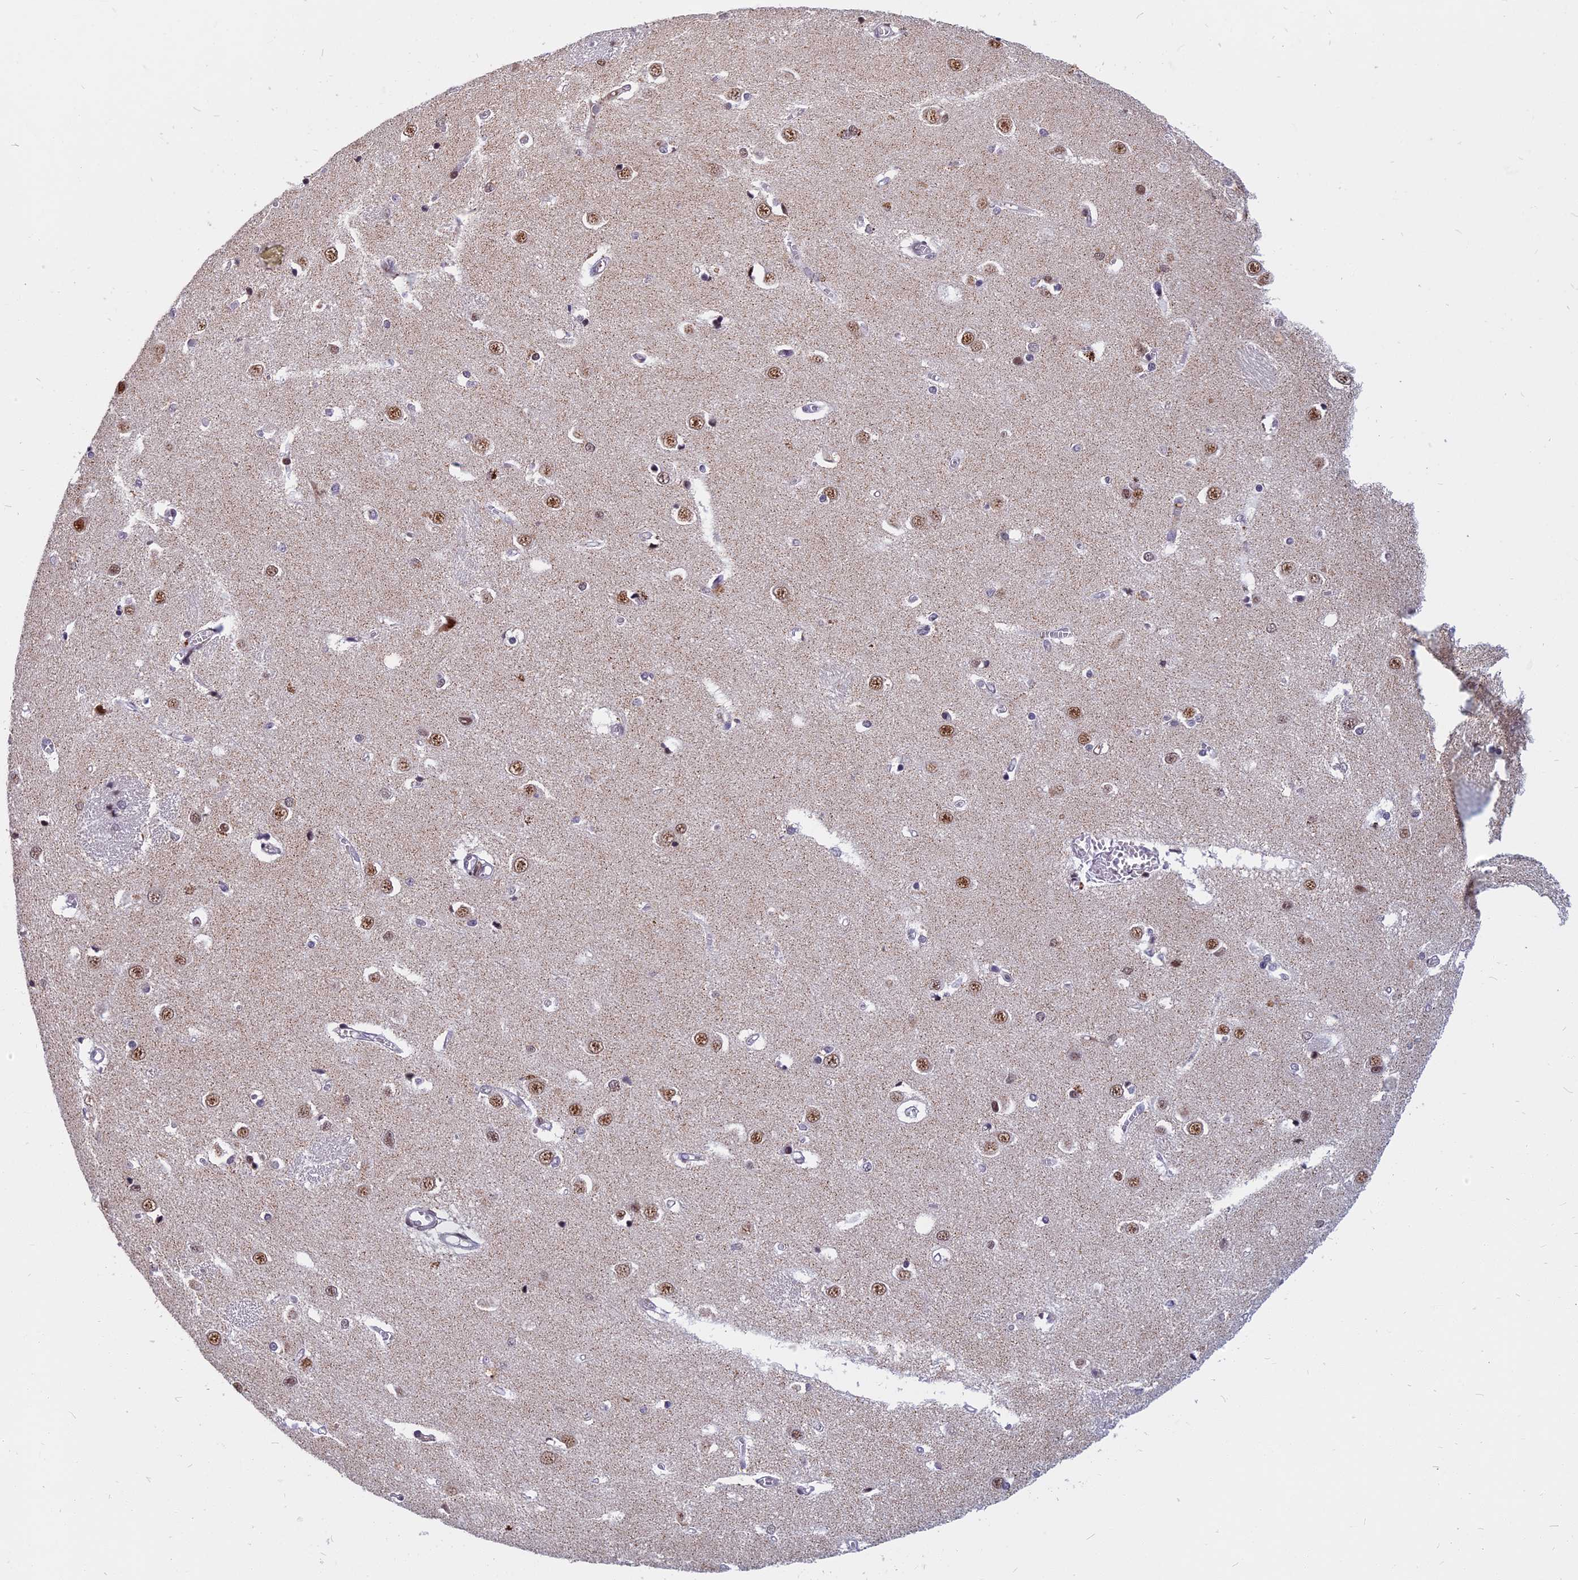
{"staining": {"intensity": "moderate", "quantity": "<25%", "location": "nuclear"}, "tissue": "caudate", "cell_type": "Glial cells", "image_type": "normal", "snomed": [{"axis": "morphology", "description": "Normal tissue, NOS"}, {"axis": "topography", "description": "Lateral ventricle wall"}], "caption": "High-power microscopy captured an immunohistochemistry (IHC) micrograph of normal caudate, revealing moderate nuclear expression in about <25% of glial cells.", "gene": "CDC7", "patient": {"sex": "male", "age": 37}}